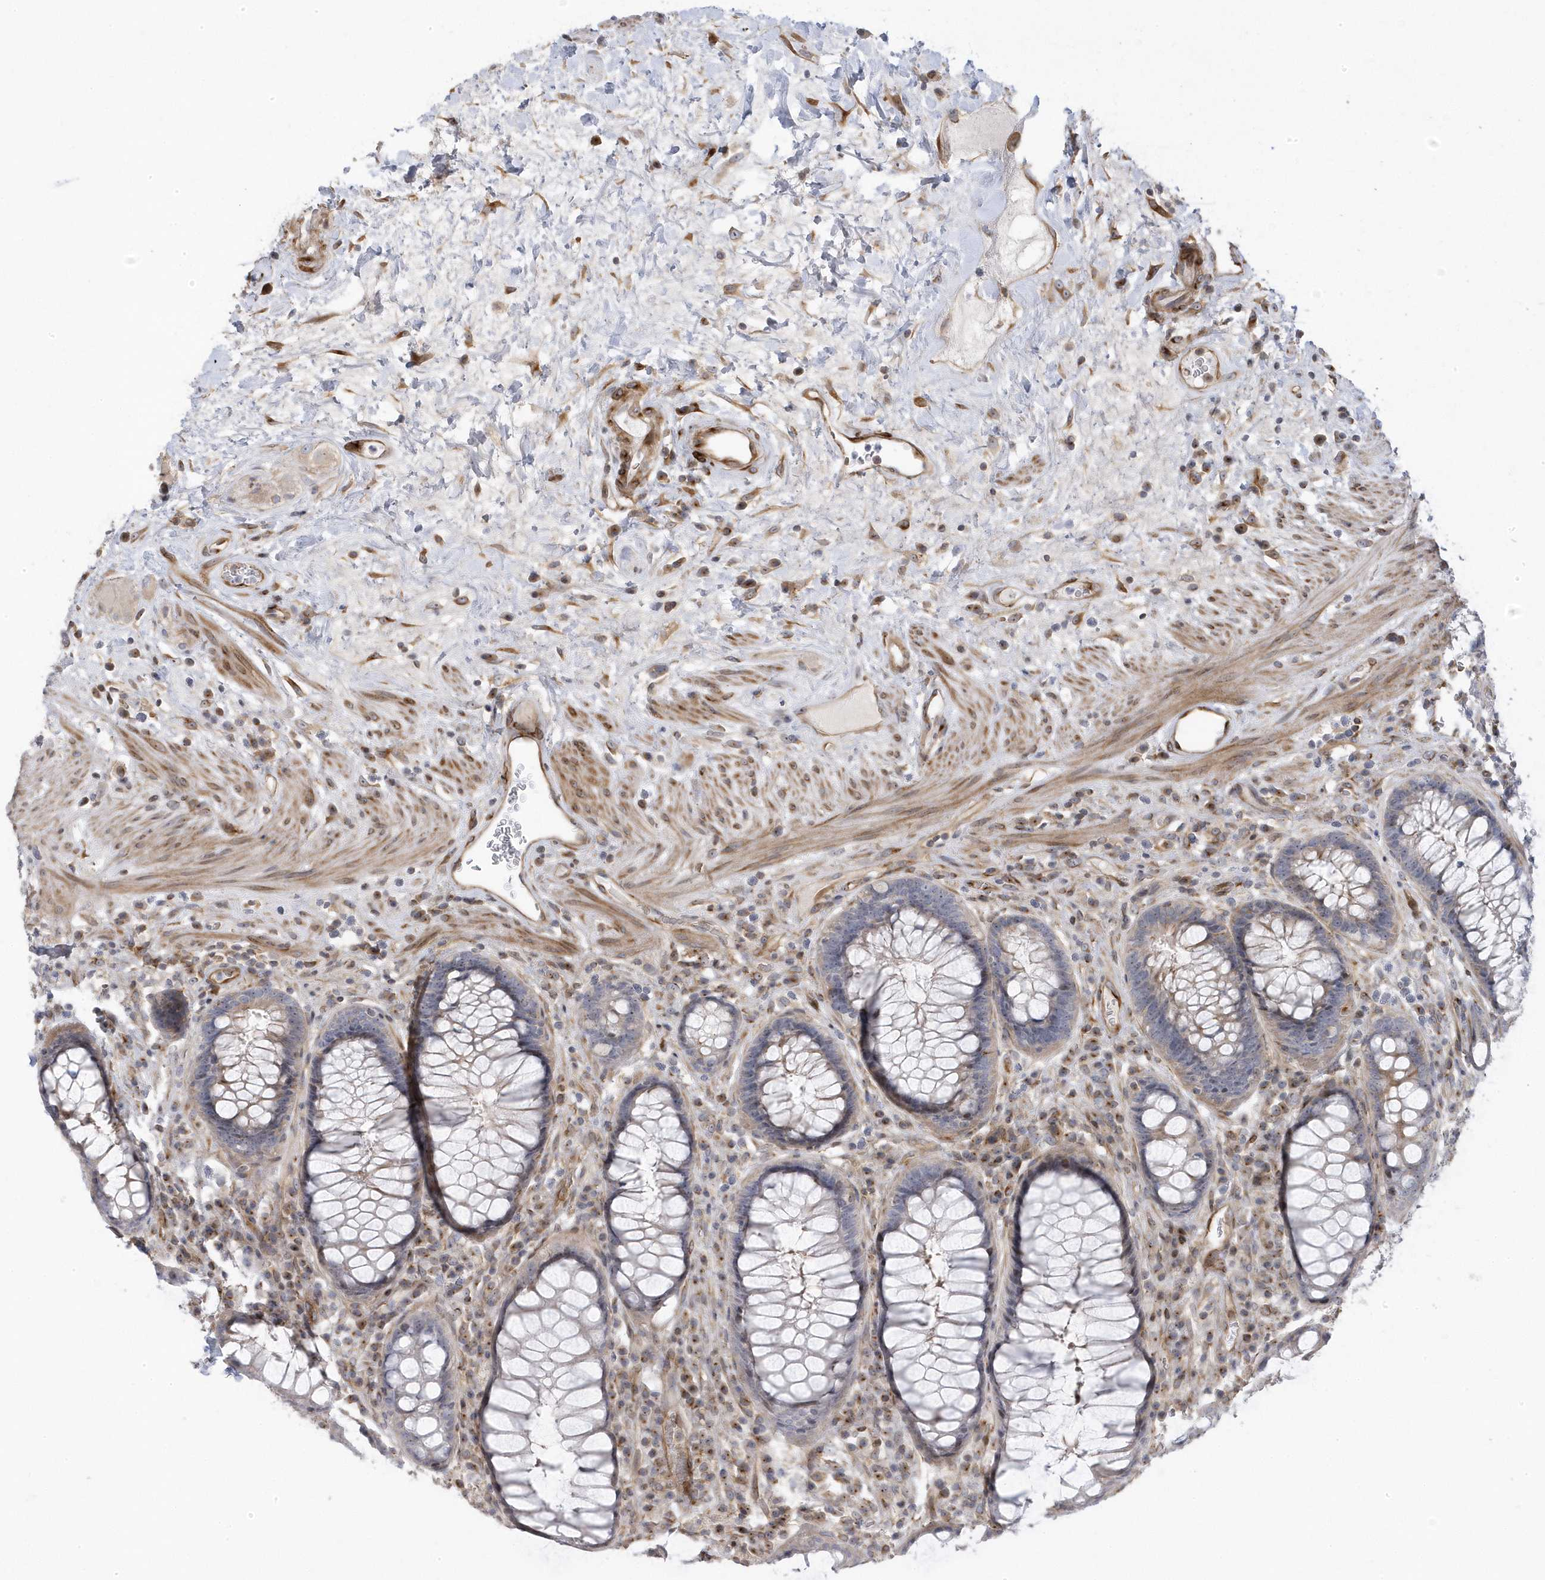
{"staining": {"intensity": "weak", "quantity": "25%-75%", "location": "cytoplasmic/membranous"}, "tissue": "rectum", "cell_type": "Glandular cells", "image_type": "normal", "snomed": [{"axis": "morphology", "description": "Normal tissue, NOS"}, {"axis": "topography", "description": "Rectum"}], "caption": "This is a histology image of IHC staining of normal rectum, which shows weak positivity in the cytoplasmic/membranous of glandular cells.", "gene": "MAP7D3", "patient": {"sex": "male", "age": 64}}